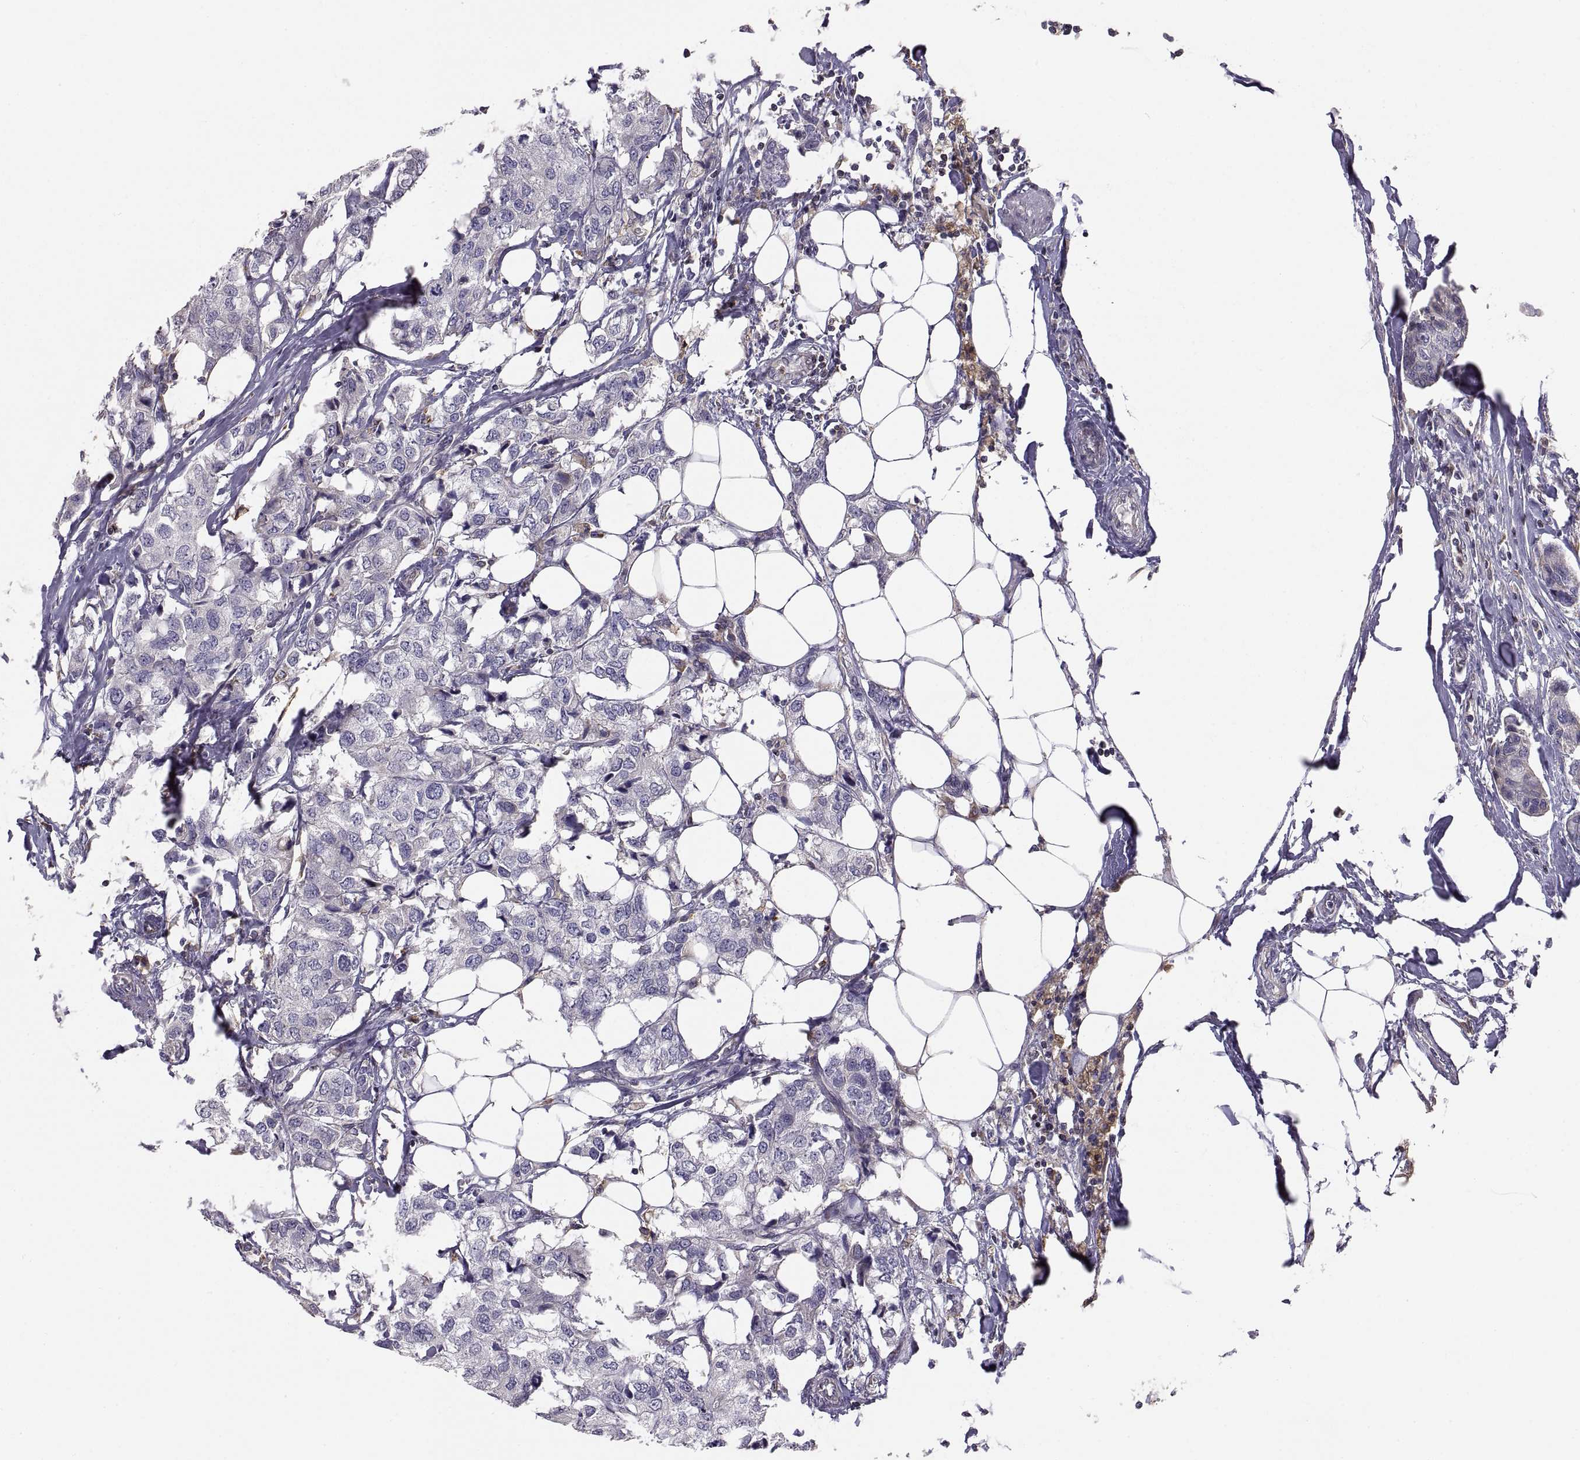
{"staining": {"intensity": "negative", "quantity": "none", "location": "none"}, "tissue": "breast cancer", "cell_type": "Tumor cells", "image_type": "cancer", "snomed": [{"axis": "morphology", "description": "Duct carcinoma"}, {"axis": "topography", "description": "Breast"}], "caption": "Immunohistochemistry (IHC) of breast intraductal carcinoma shows no staining in tumor cells.", "gene": "ERO1A", "patient": {"sex": "female", "age": 80}}